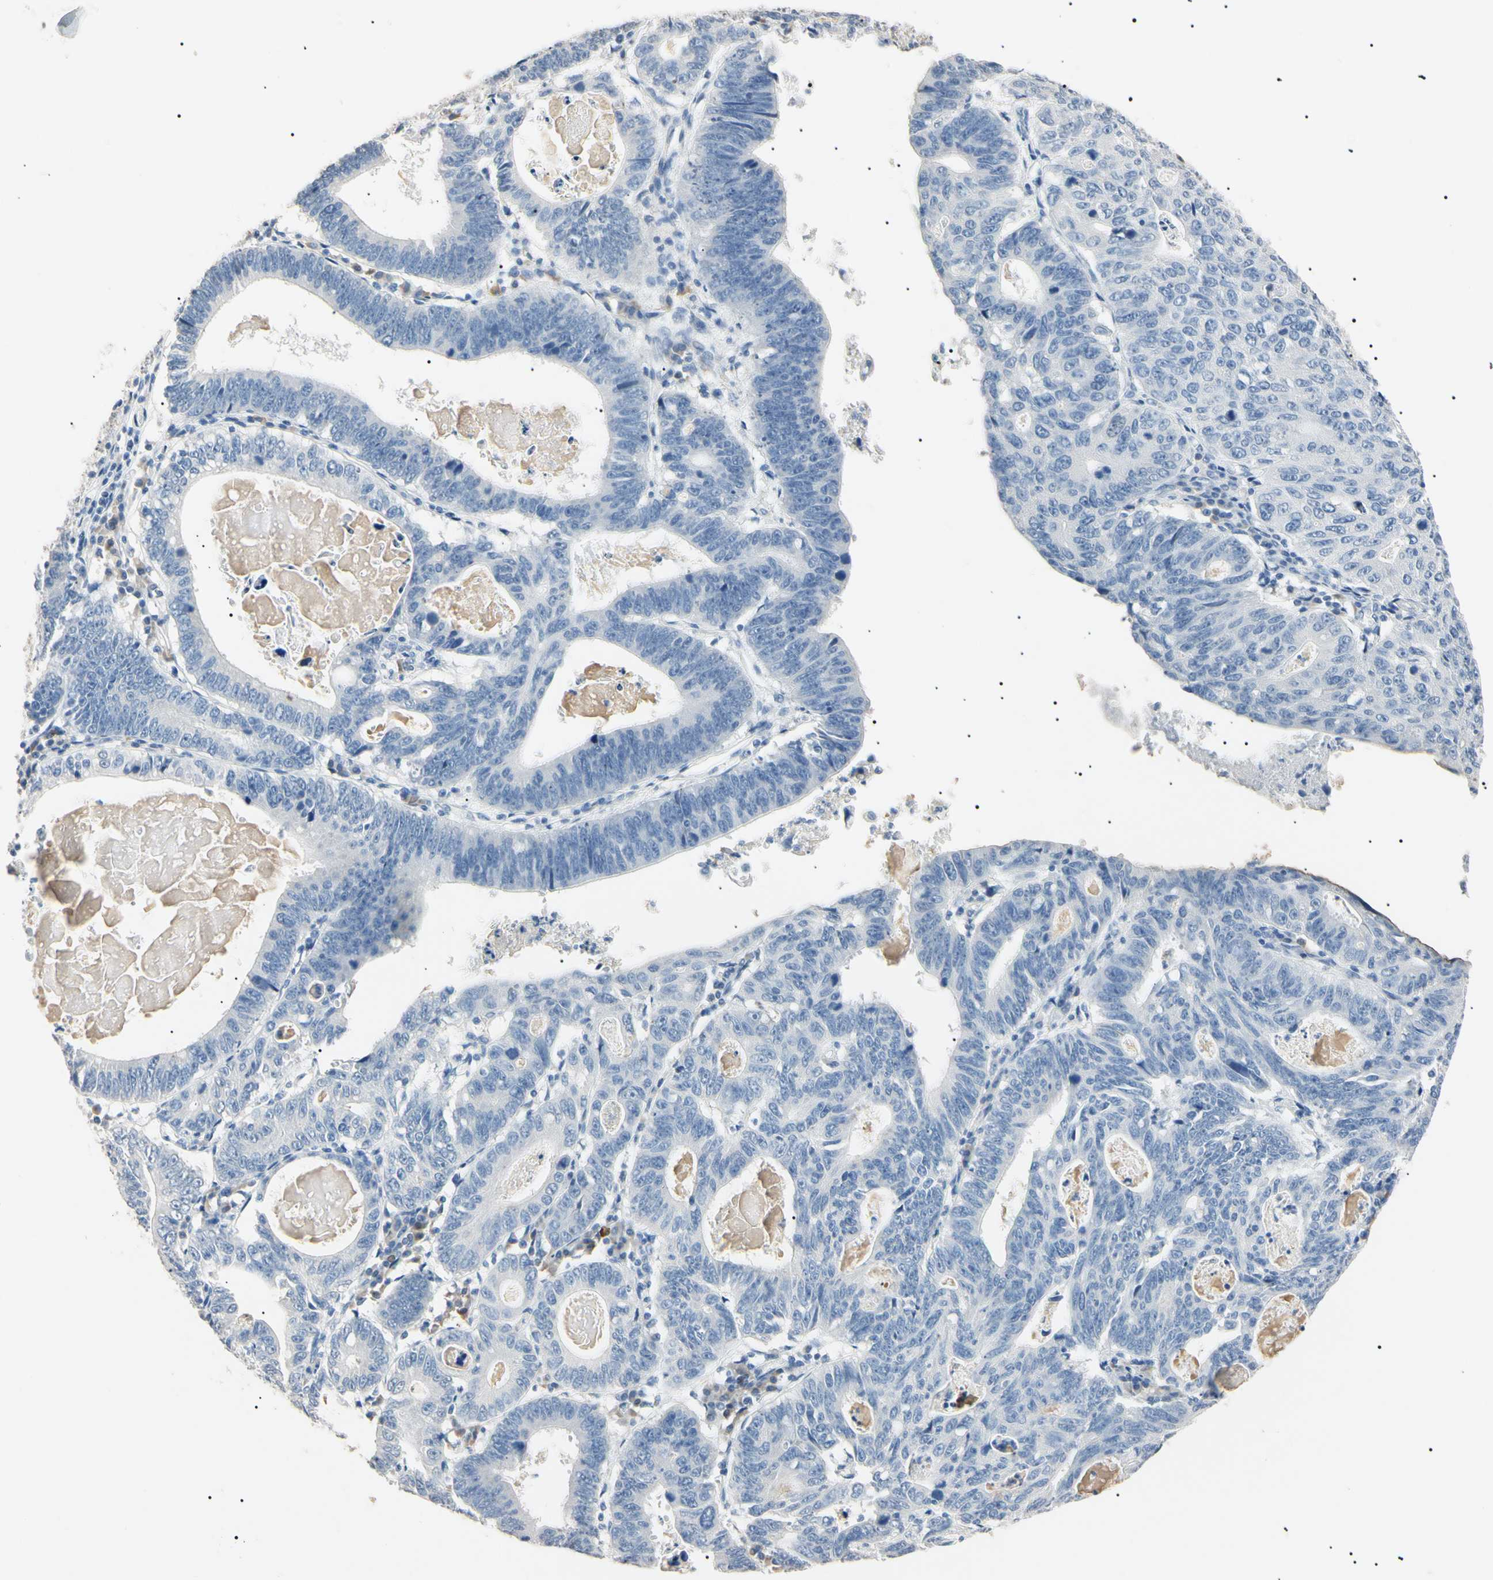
{"staining": {"intensity": "negative", "quantity": "none", "location": "none"}, "tissue": "stomach cancer", "cell_type": "Tumor cells", "image_type": "cancer", "snomed": [{"axis": "morphology", "description": "Adenocarcinoma, NOS"}, {"axis": "topography", "description": "Stomach"}], "caption": "Micrograph shows no significant protein staining in tumor cells of adenocarcinoma (stomach). (DAB (3,3'-diaminobenzidine) immunohistochemistry (IHC), high magnification).", "gene": "CGB3", "patient": {"sex": "male", "age": 59}}